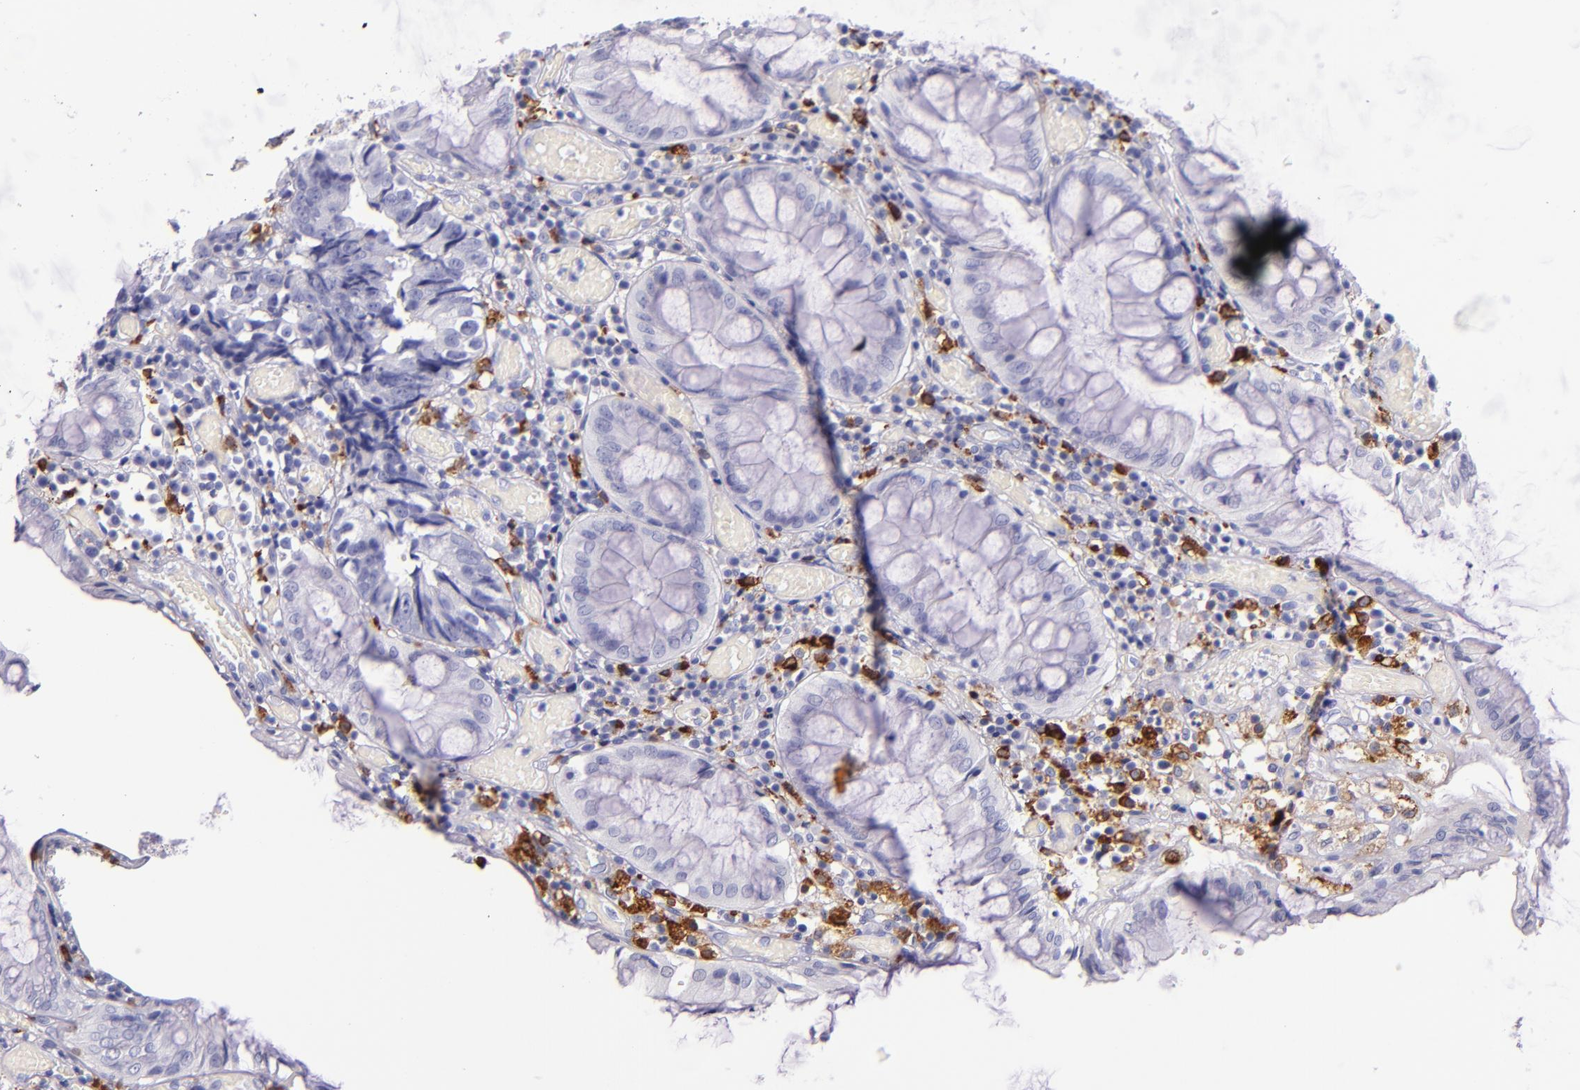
{"staining": {"intensity": "negative", "quantity": "none", "location": "none"}, "tissue": "colorectal cancer", "cell_type": "Tumor cells", "image_type": "cancer", "snomed": [{"axis": "morphology", "description": "Adenocarcinoma, NOS"}, {"axis": "topography", "description": "Rectum"}], "caption": "Tumor cells show no significant protein expression in adenocarcinoma (colorectal).", "gene": "CD163", "patient": {"sex": "female", "age": 98}}